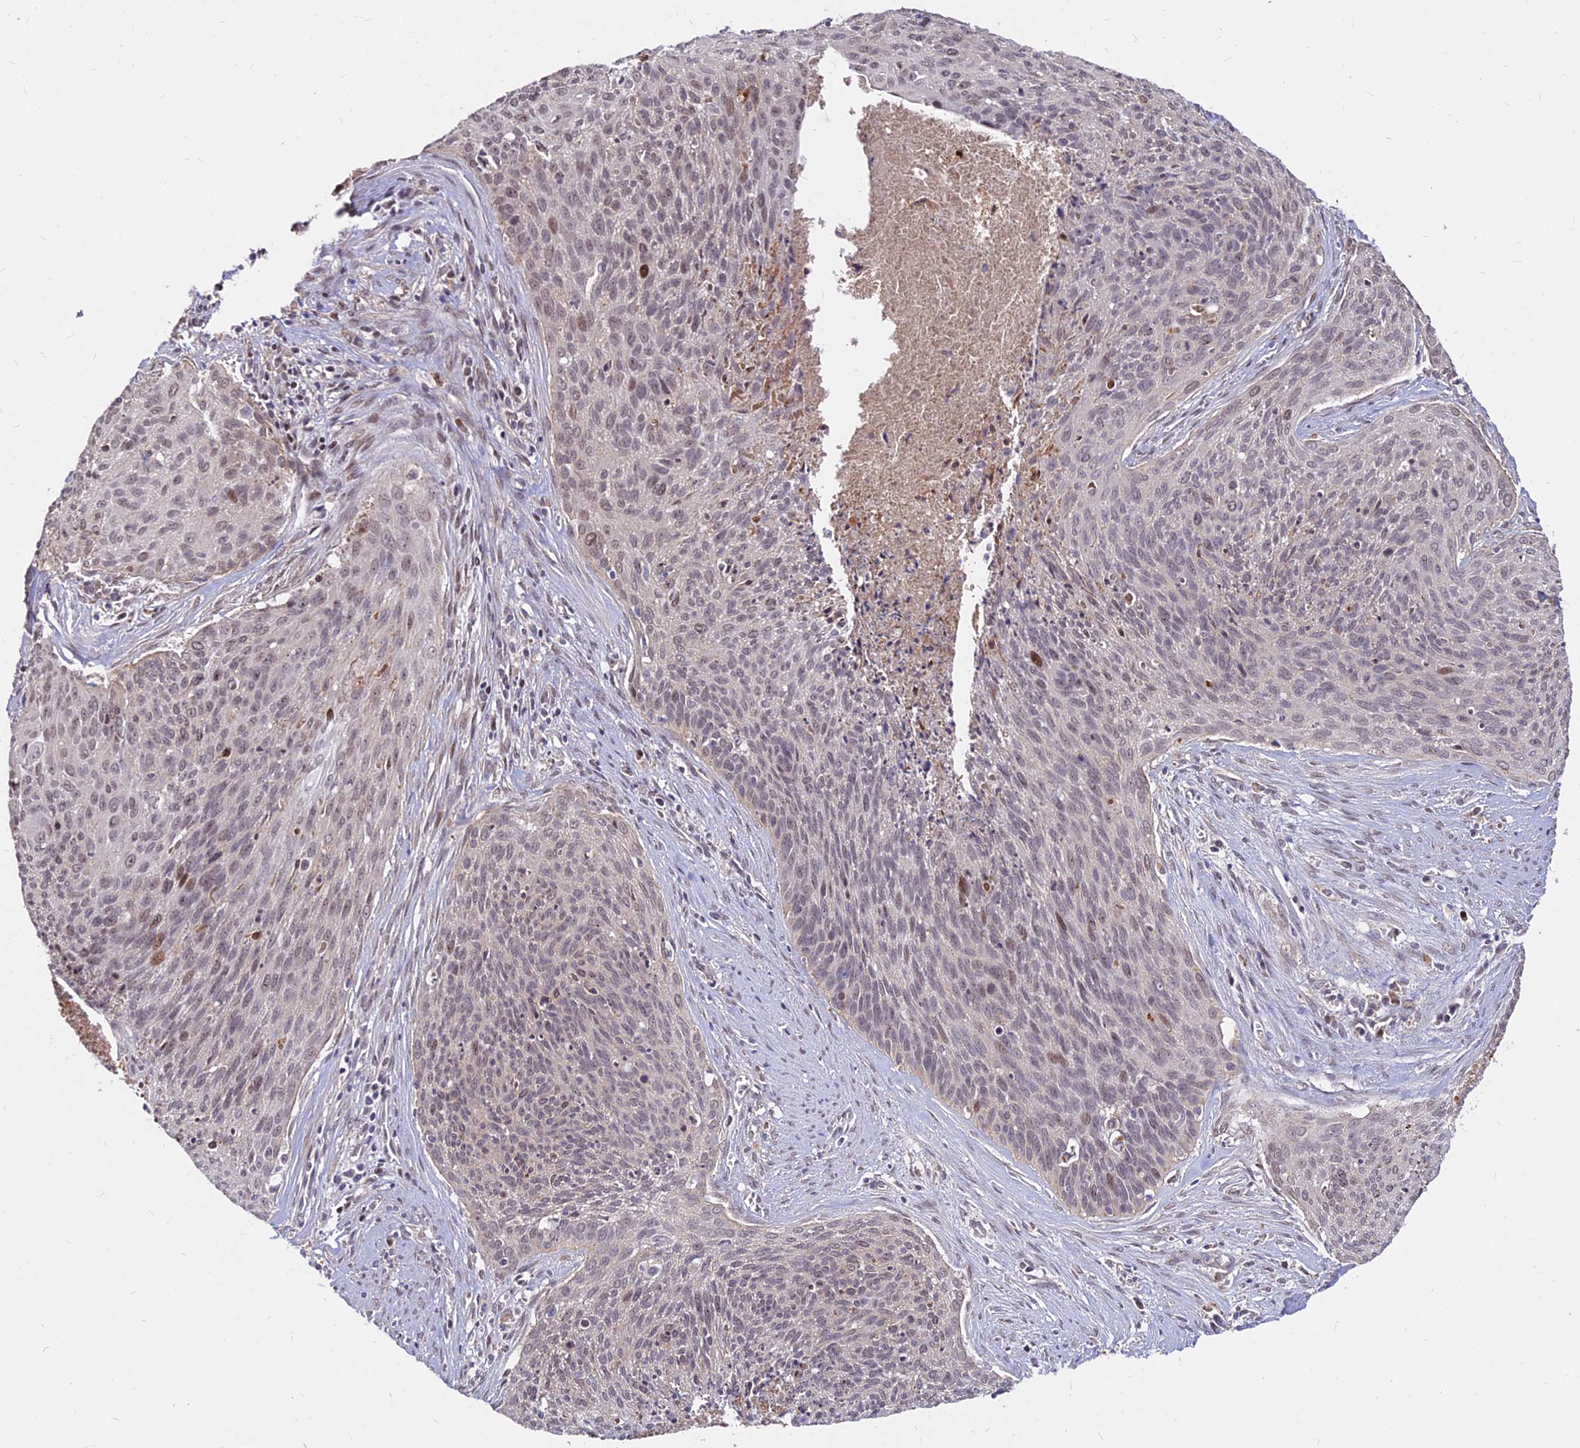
{"staining": {"intensity": "weak", "quantity": ">75%", "location": "nuclear"}, "tissue": "cervical cancer", "cell_type": "Tumor cells", "image_type": "cancer", "snomed": [{"axis": "morphology", "description": "Squamous cell carcinoma, NOS"}, {"axis": "topography", "description": "Cervix"}], "caption": "Protein staining shows weak nuclear expression in approximately >75% of tumor cells in cervical cancer.", "gene": "C11orf68", "patient": {"sex": "female", "age": 55}}